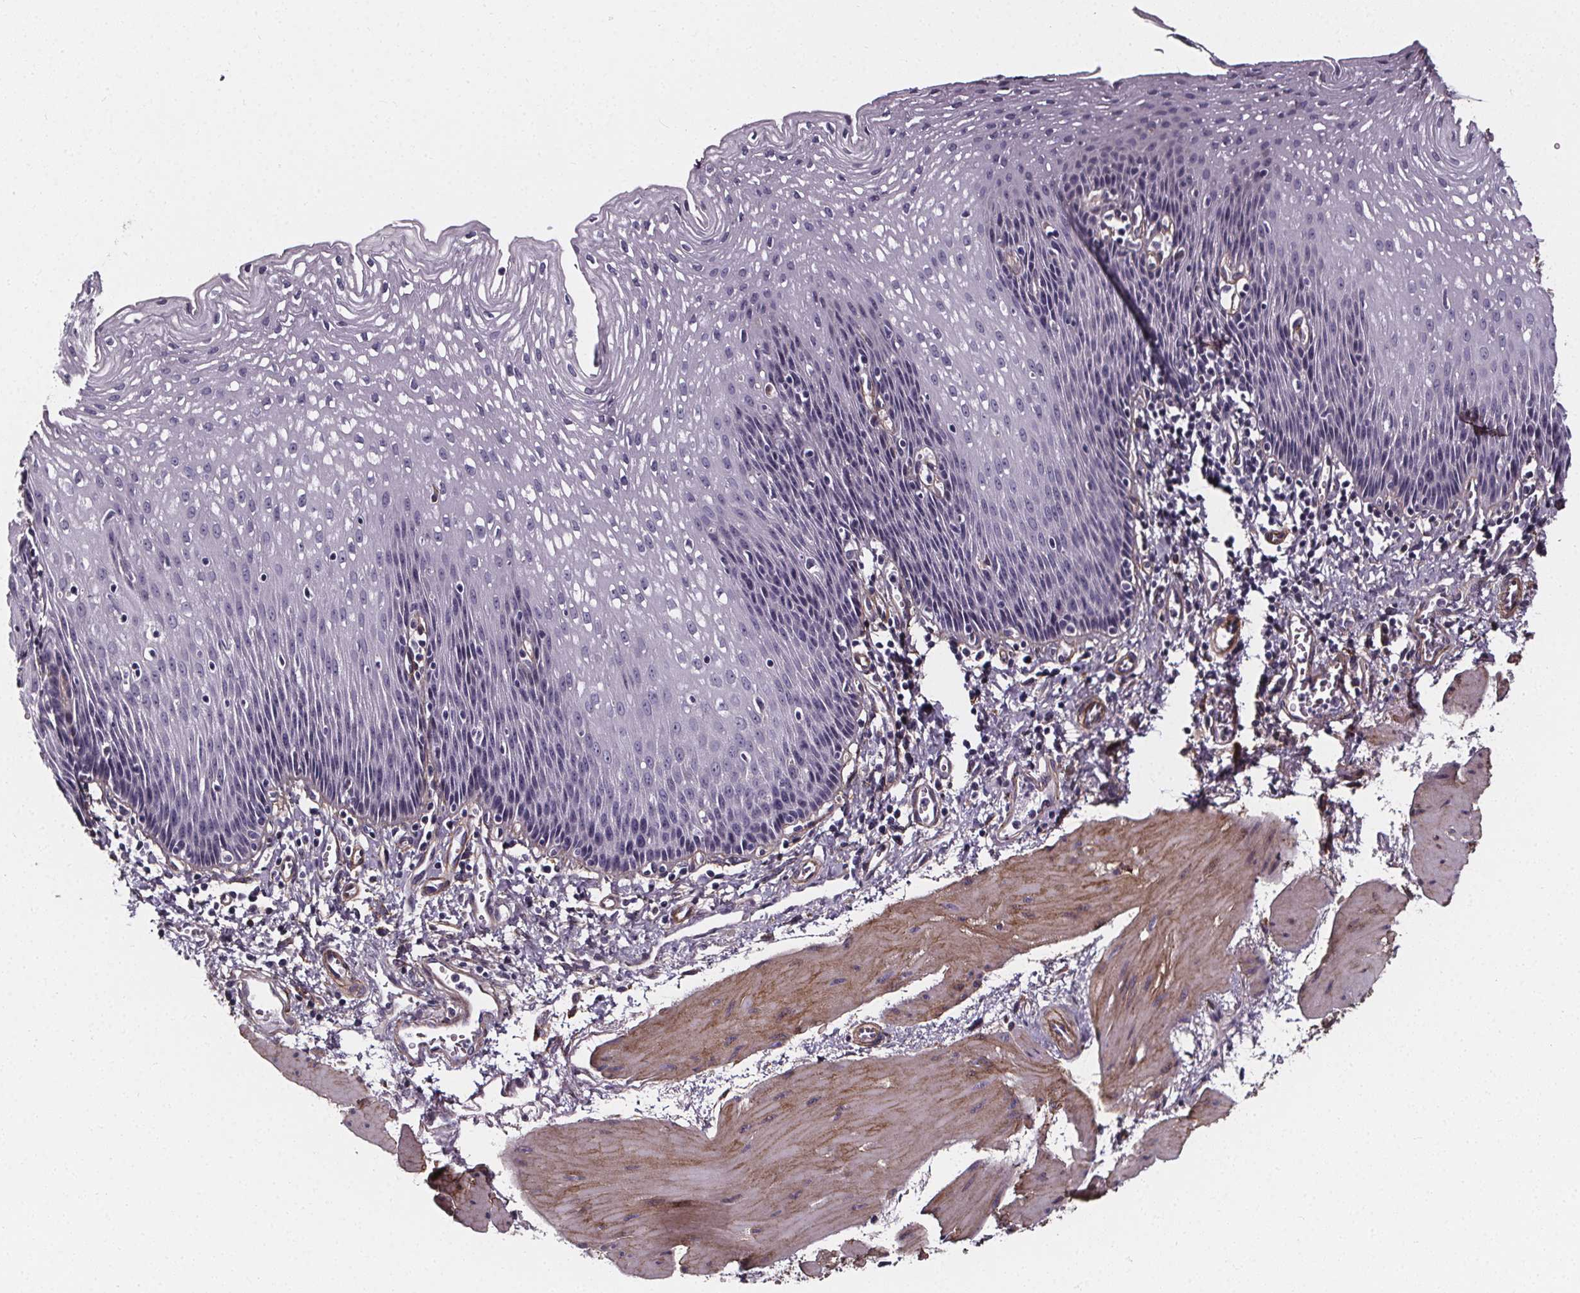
{"staining": {"intensity": "negative", "quantity": "none", "location": "none"}, "tissue": "esophagus", "cell_type": "Squamous epithelial cells", "image_type": "normal", "snomed": [{"axis": "morphology", "description": "Normal tissue, NOS"}, {"axis": "topography", "description": "Esophagus"}], "caption": "Squamous epithelial cells show no significant protein positivity in benign esophagus. Brightfield microscopy of immunohistochemistry stained with DAB (brown) and hematoxylin (blue), captured at high magnification.", "gene": "AEBP1", "patient": {"sex": "female", "age": 64}}